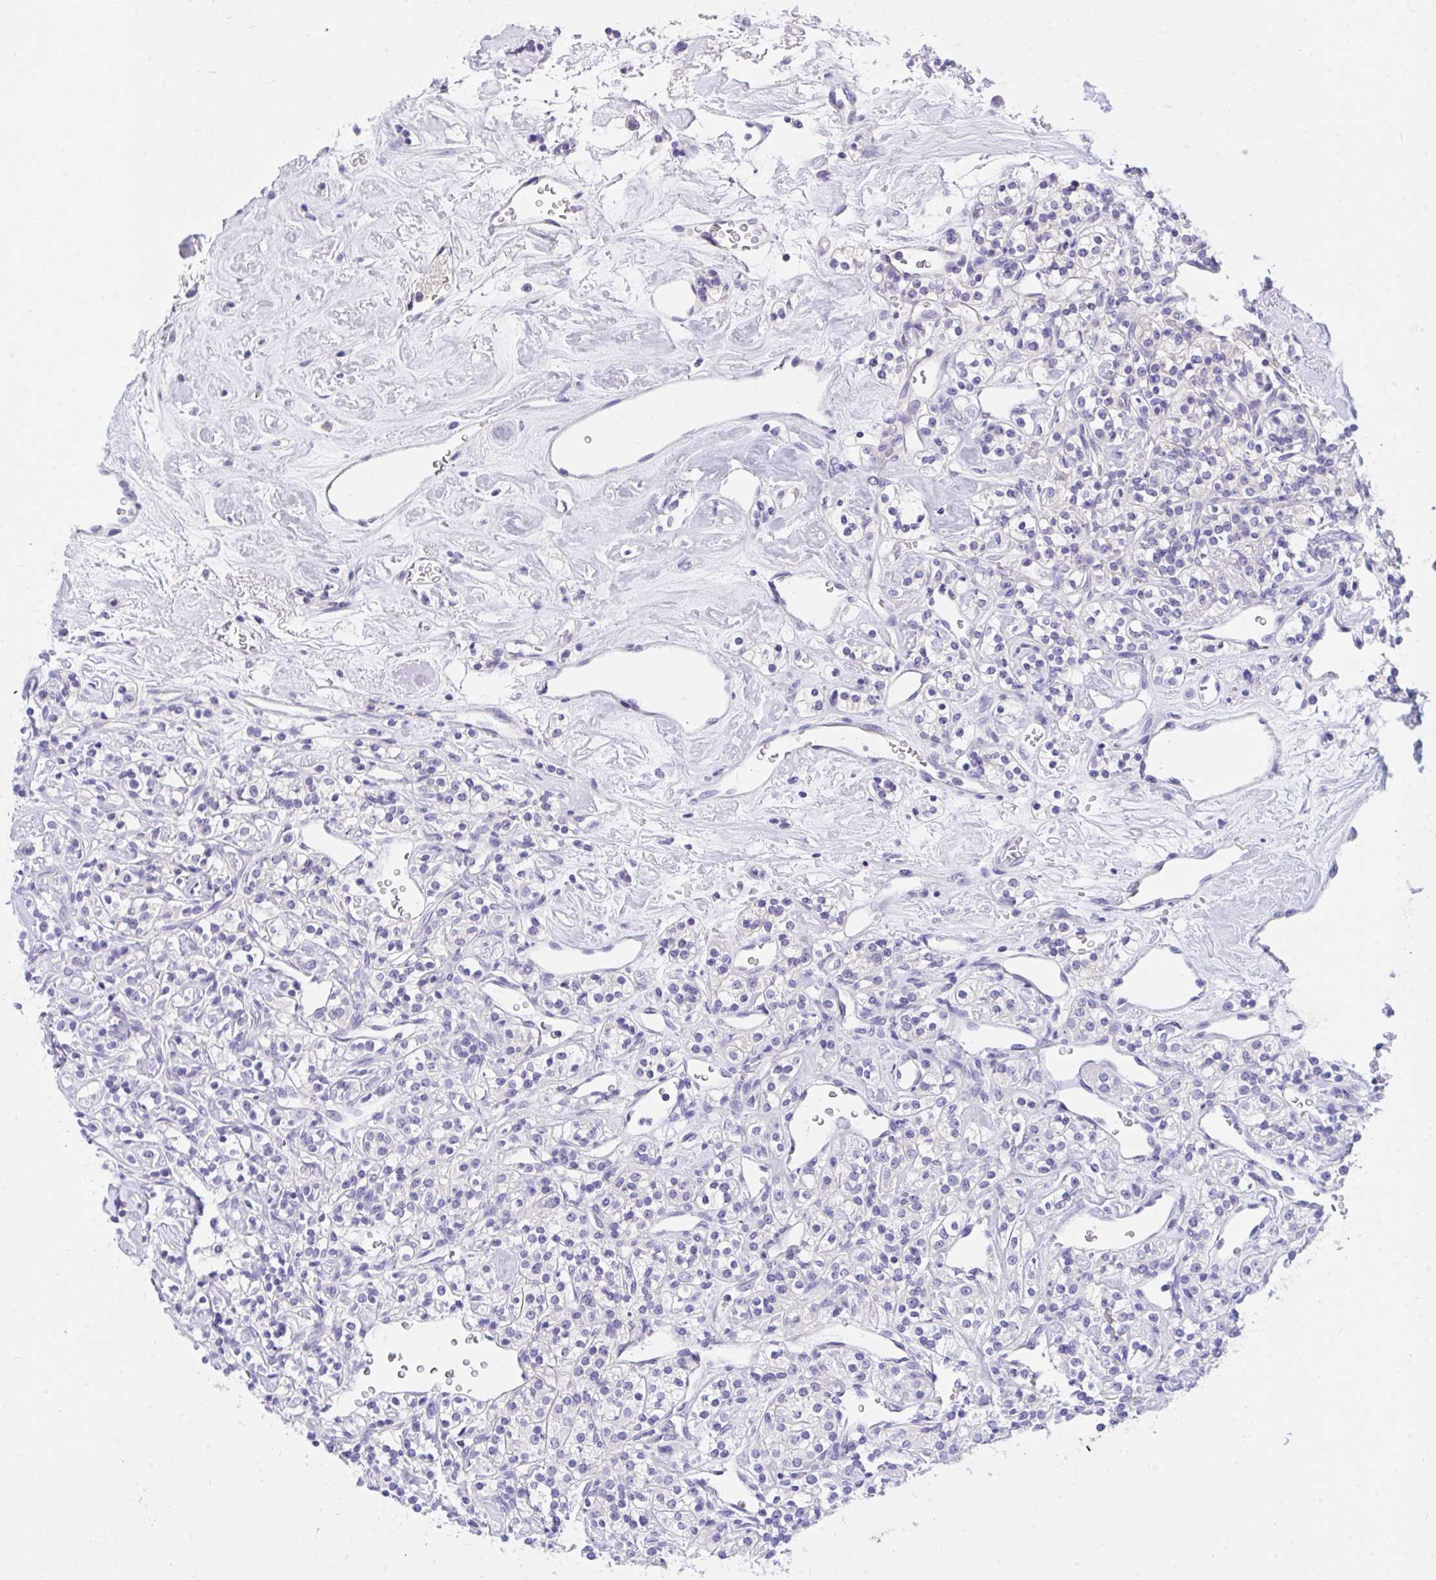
{"staining": {"intensity": "negative", "quantity": "none", "location": "none"}, "tissue": "renal cancer", "cell_type": "Tumor cells", "image_type": "cancer", "snomed": [{"axis": "morphology", "description": "Adenocarcinoma, NOS"}, {"axis": "topography", "description": "Kidney"}], "caption": "Tumor cells are negative for brown protein staining in renal adenocarcinoma. The staining was performed using DAB (3,3'-diaminobenzidine) to visualize the protein expression in brown, while the nuclei were stained in blue with hematoxylin (Magnification: 20x).", "gene": "TLN2", "patient": {"sex": "male", "age": 77}}